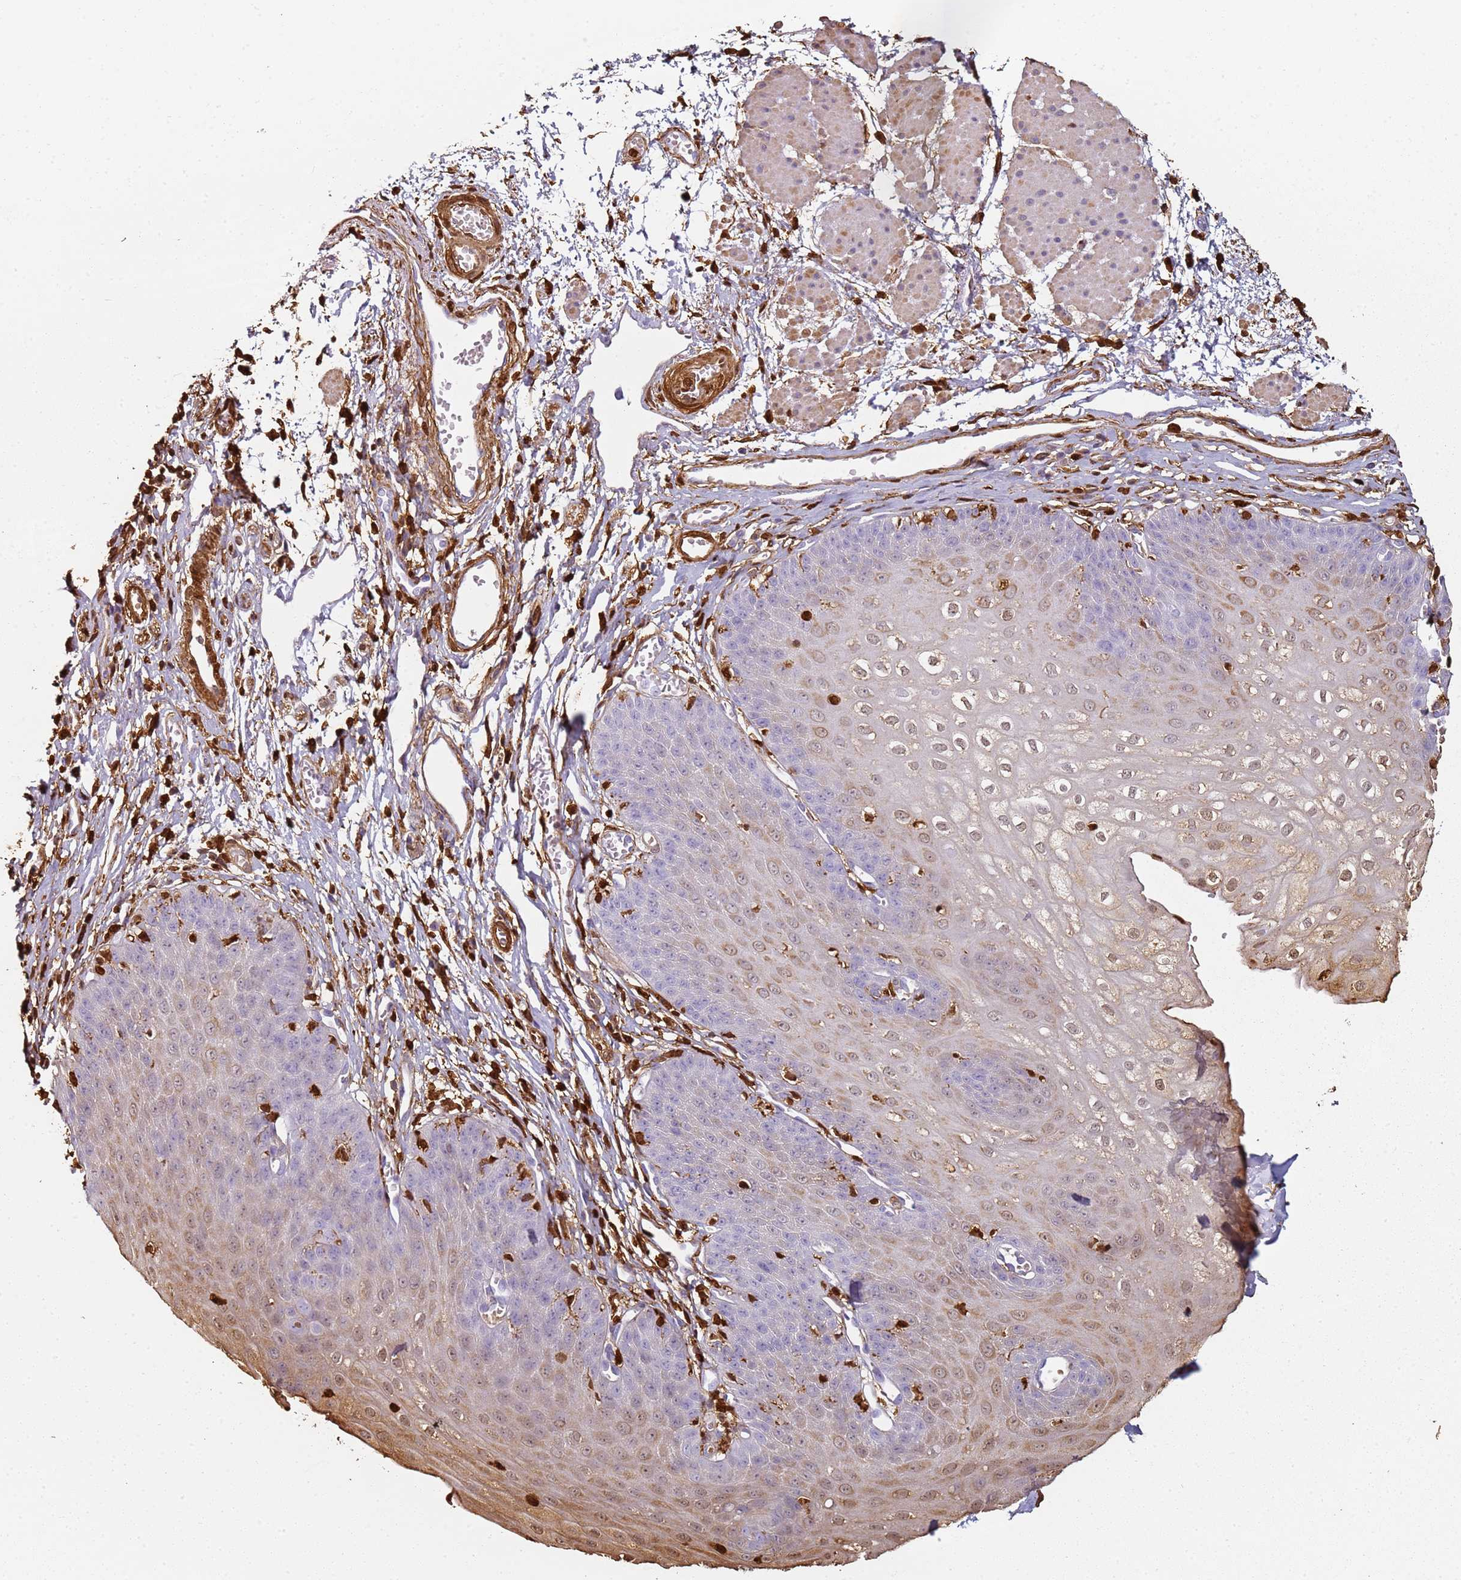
{"staining": {"intensity": "moderate", "quantity": "25%-75%", "location": "cytoplasmic/membranous,nuclear"}, "tissue": "esophagus", "cell_type": "Squamous epithelial cells", "image_type": "normal", "snomed": [{"axis": "morphology", "description": "Normal tissue, NOS"}, {"axis": "topography", "description": "Esophagus"}], "caption": "Esophagus stained for a protein (brown) displays moderate cytoplasmic/membranous,nuclear positive positivity in about 25%-75% of squamous epithelial cells.", "gene": "S100A4", "patient": {"sex": "male", "age": 71}}